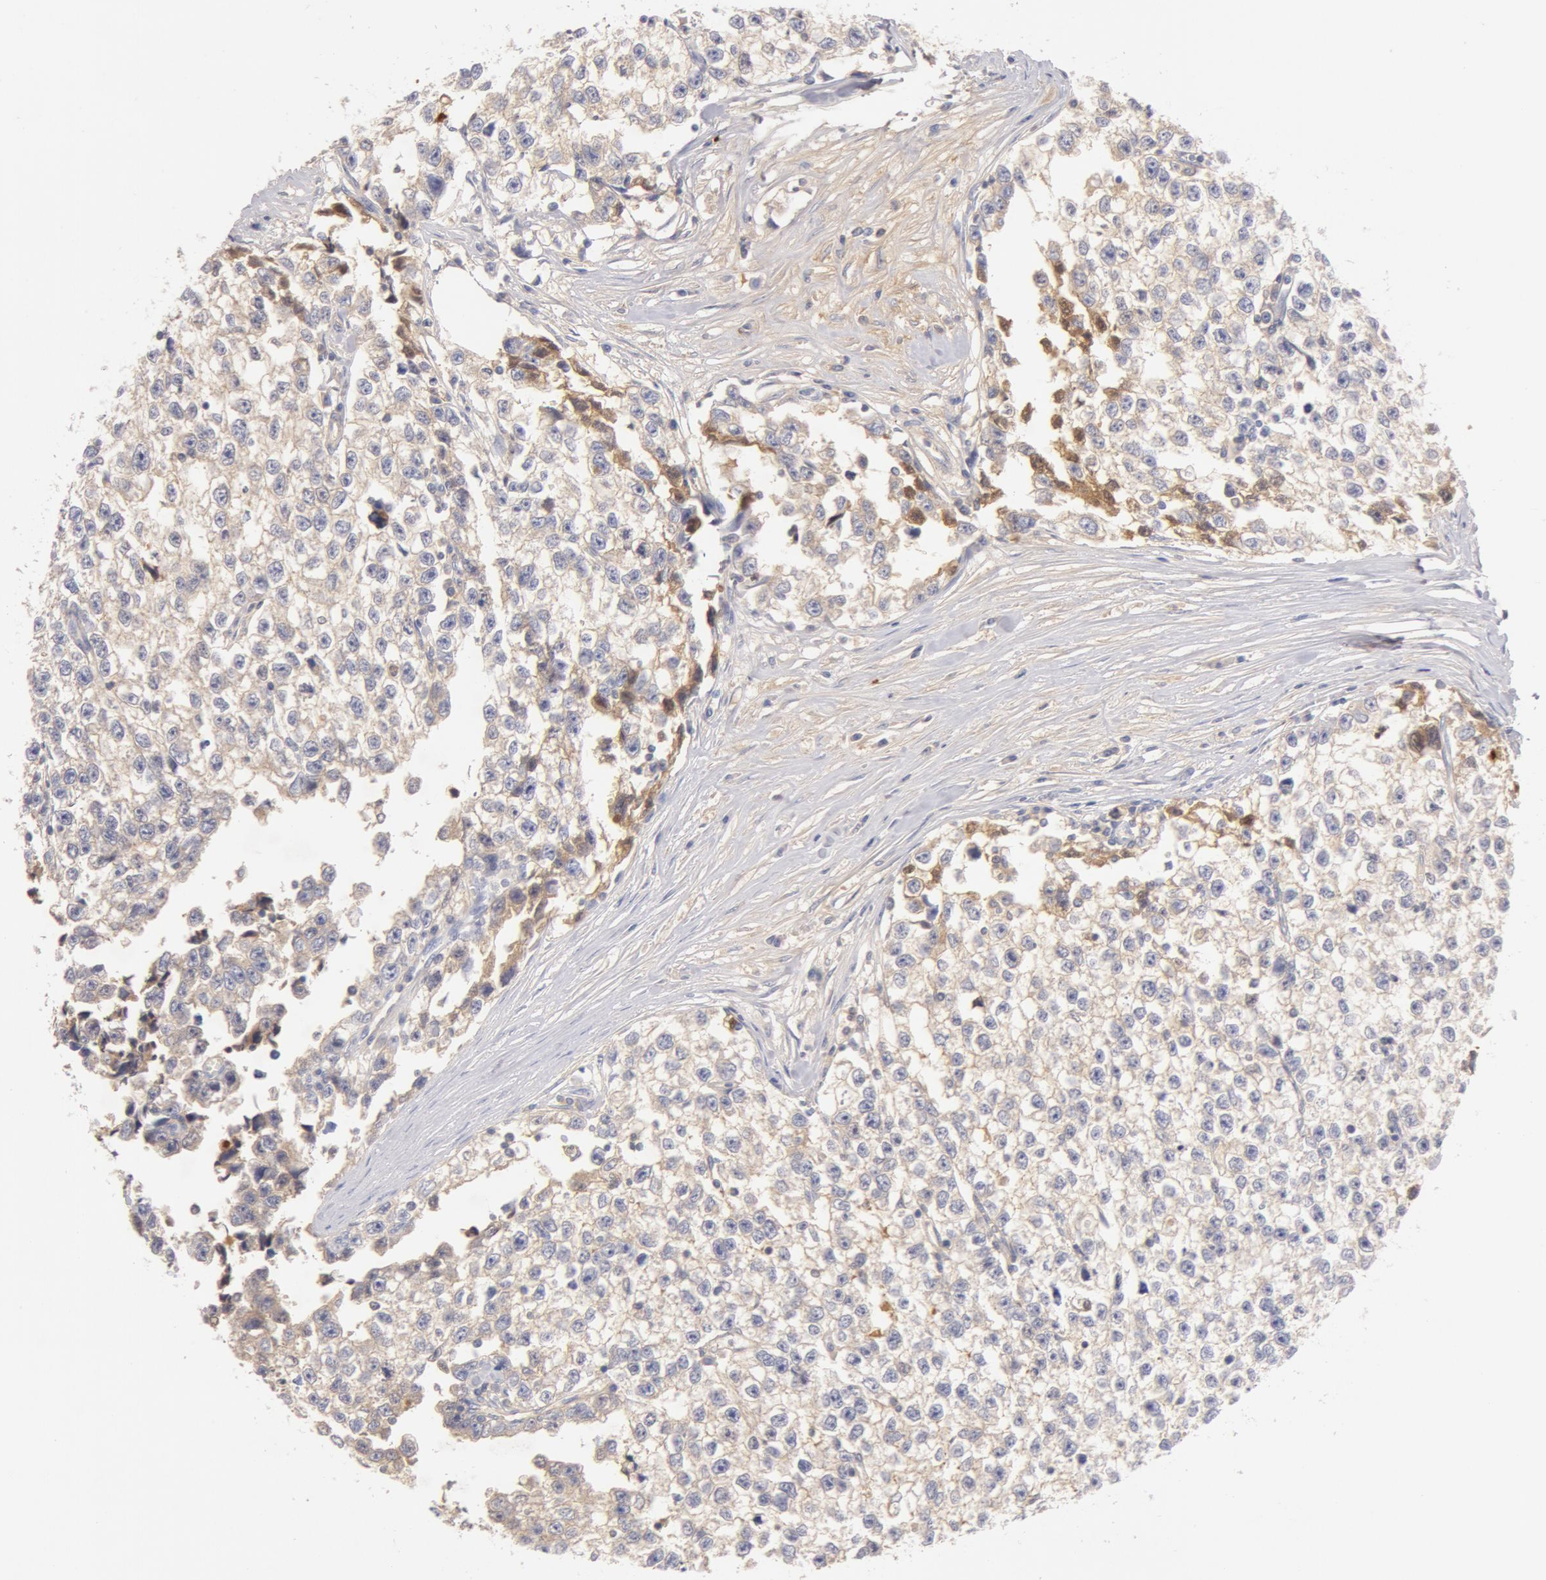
{"staining": {"intensity": "negative", "quantity": "none", "location": "none"}, "tissue": "testis cancer", "cell_type": "Tumor cells", "image_type": "cancer", "snomed": [{"axis": "morphology", "description": "Seminoma, NOS"}, {"axis": "morphology", "description": "Carcinoma, Embryonal, NOS"}, {"axis": "topography", "description": "Testis"}], "caption": "Immunohistochemistry of testis embryonal carcinoma displays no staining in tumor cells.", "gene": "AHSG", "patient": {"sex": "male", "age": 30}}